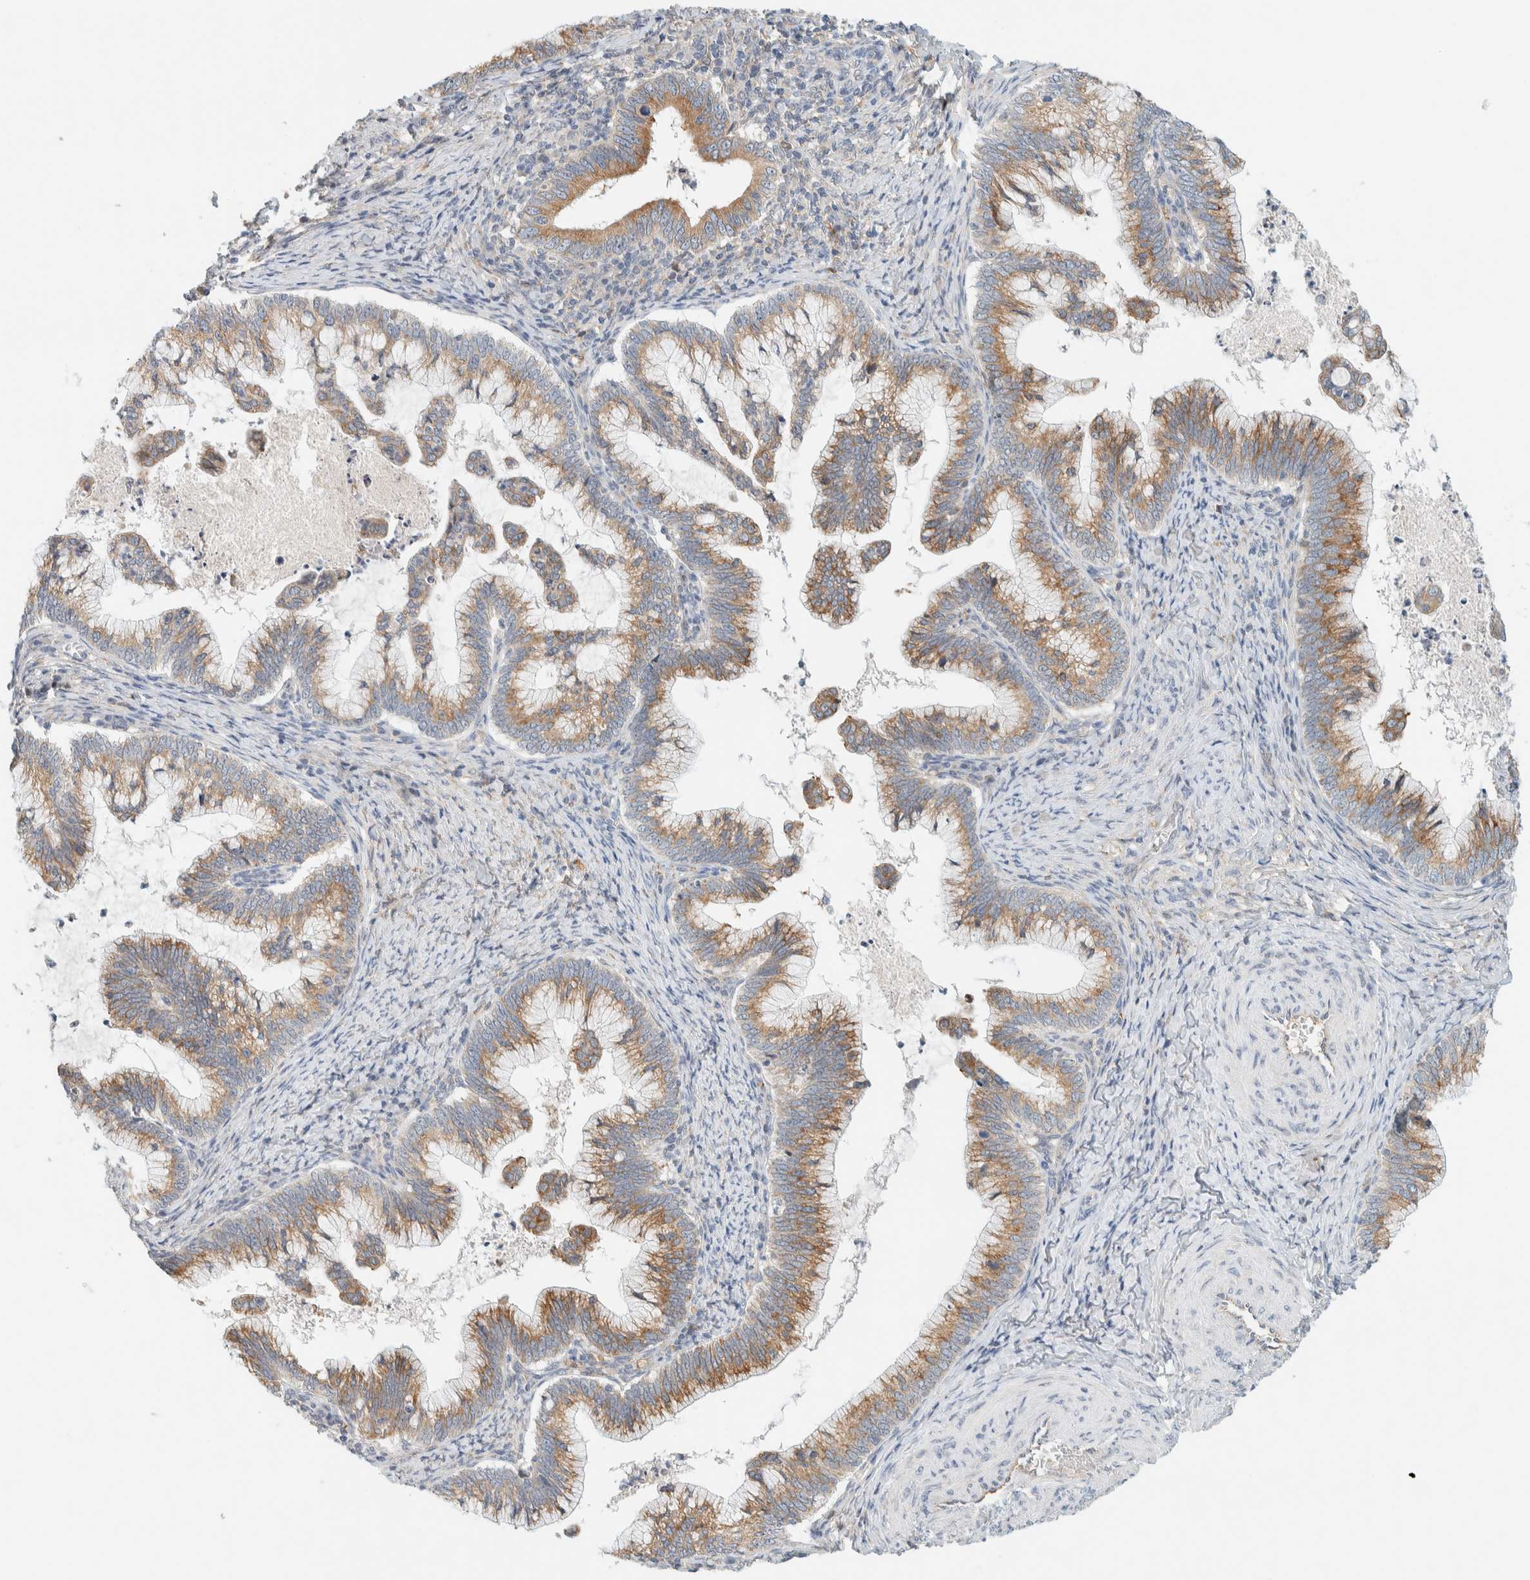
{"staining": {"intensity": "moderate", "quantity": ">75%", "location": "cytoplasmic/membranous"}, "tissue": "cervical cancer", "cell_type": "Tumor cells", "image_type": "cancer", "snomed": [{"axis": "morphology", "description": "Adenocarcinoma, NOS"}, {"axis": "topography", "description": "Cervix"}], "caption": "Immunohistochemistry (IHC) photomicrograph of cervical adenocarcinoma stained for a protein (brown), which shows medium levels of moderate cytoplasmic/membranous expression in approximately >75% of tumor cells.", "gene": "SUMF2", "patient": {"sex": "female", "age": 36}}